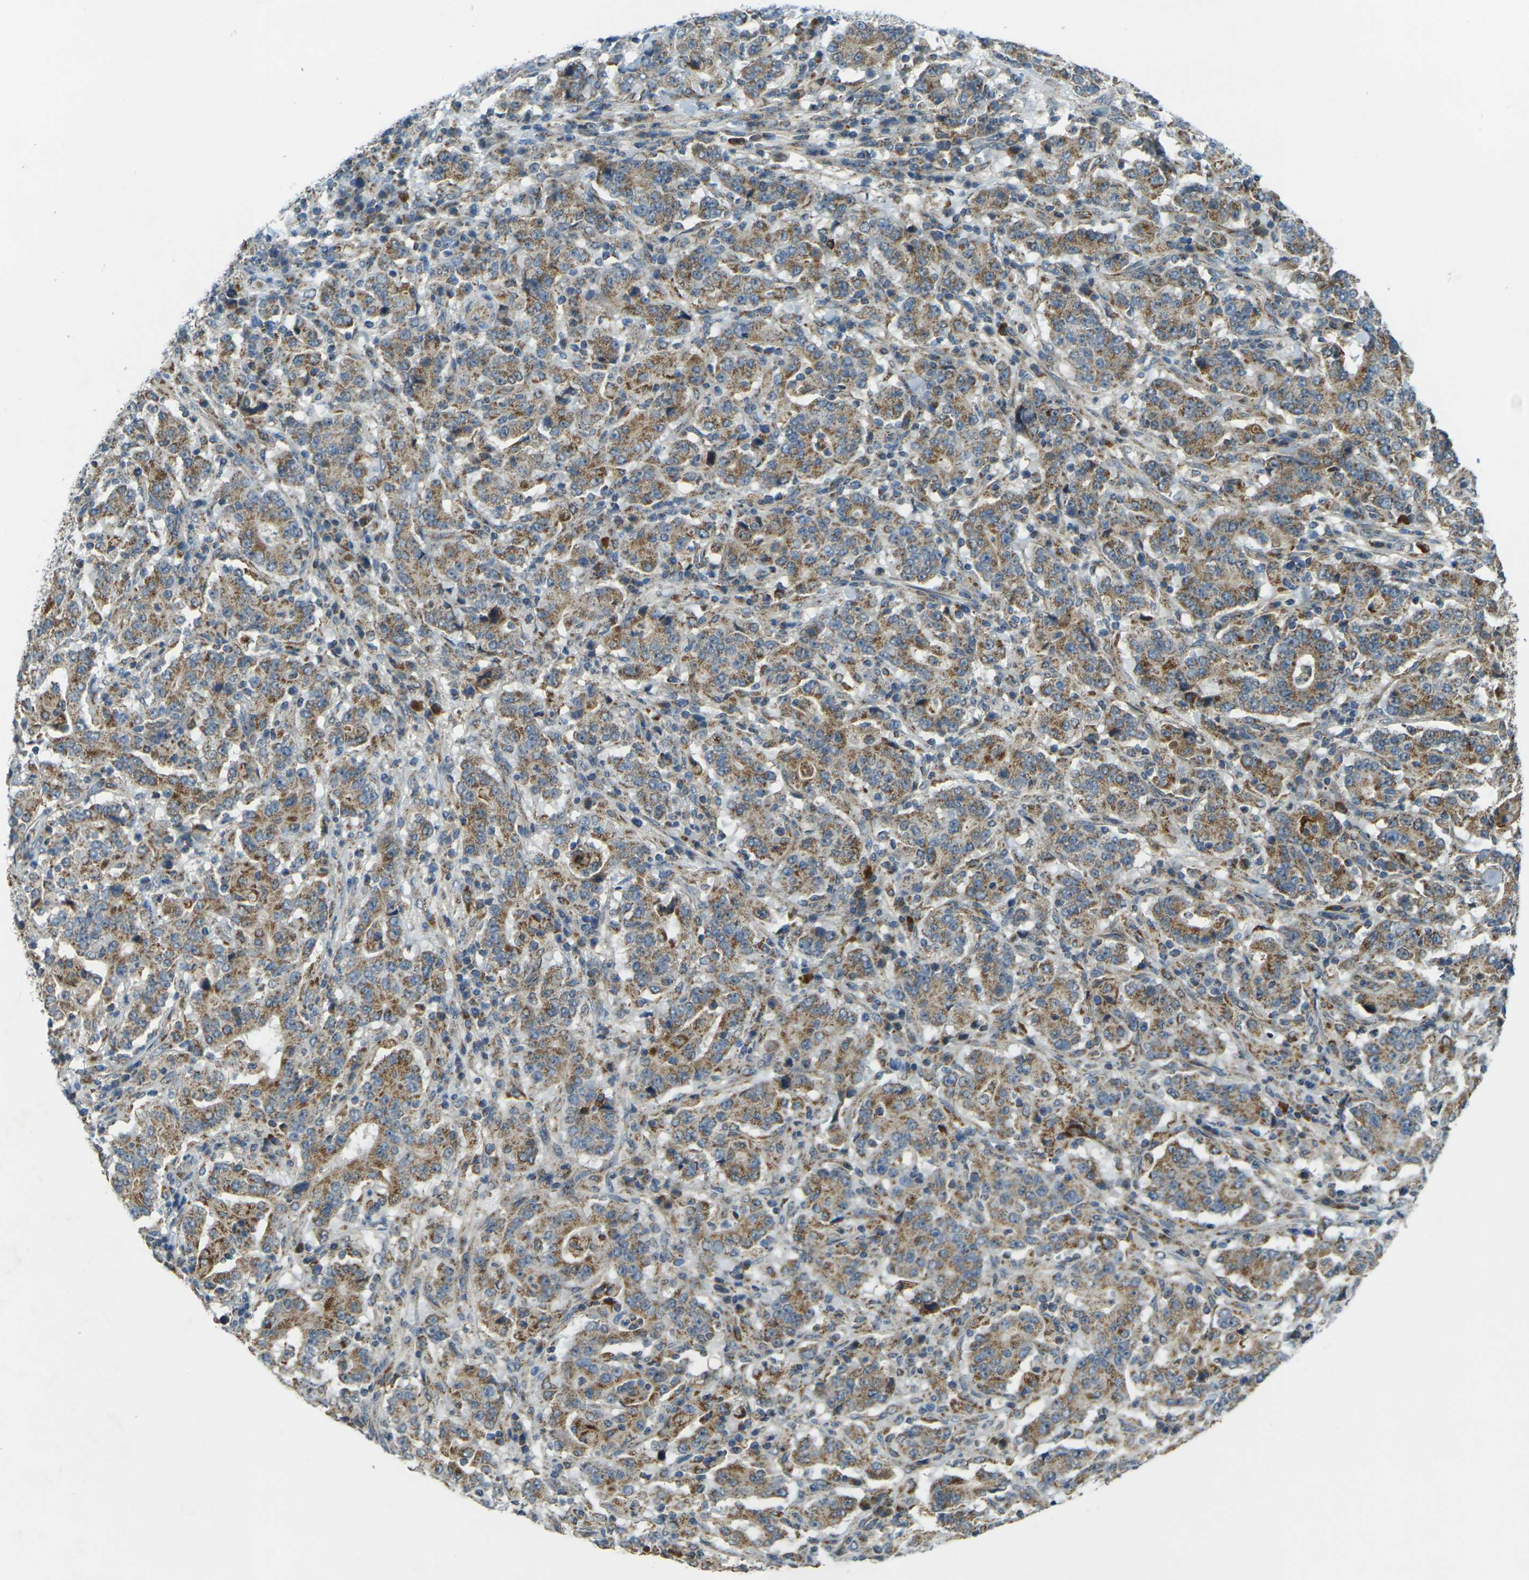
{"staining": {"intensity": "moderate", "quantity": ">75%", "location": "cytoplasmic/membranous"}, "tissue": "stomach cancer", "cell_type": "Tumor cells", "image_type": "cancer", "snomed": [{"axis": "morphology", "description": "Normal tissue, NOS"}, {"axis": "morphology", "description": "Adenocarcinoma, NOS"}, {"axis": "topography", "description": "Stomach, upper"}, {"axis": "topography", "description": "Stomach"}], "caption": "Brown immunohistochemical staining in stomach cancer displays moderate cytoplasmic/membranous staining in about >75% of tumor cells. Using DAB (3,3'-diaminobenzidine) (brown) and hematoxylin (blue) stains, captured at high magnification using brightfield microscopy.", "gene": "IGF1R", "patient": {"sex": "male", "age": 59}}